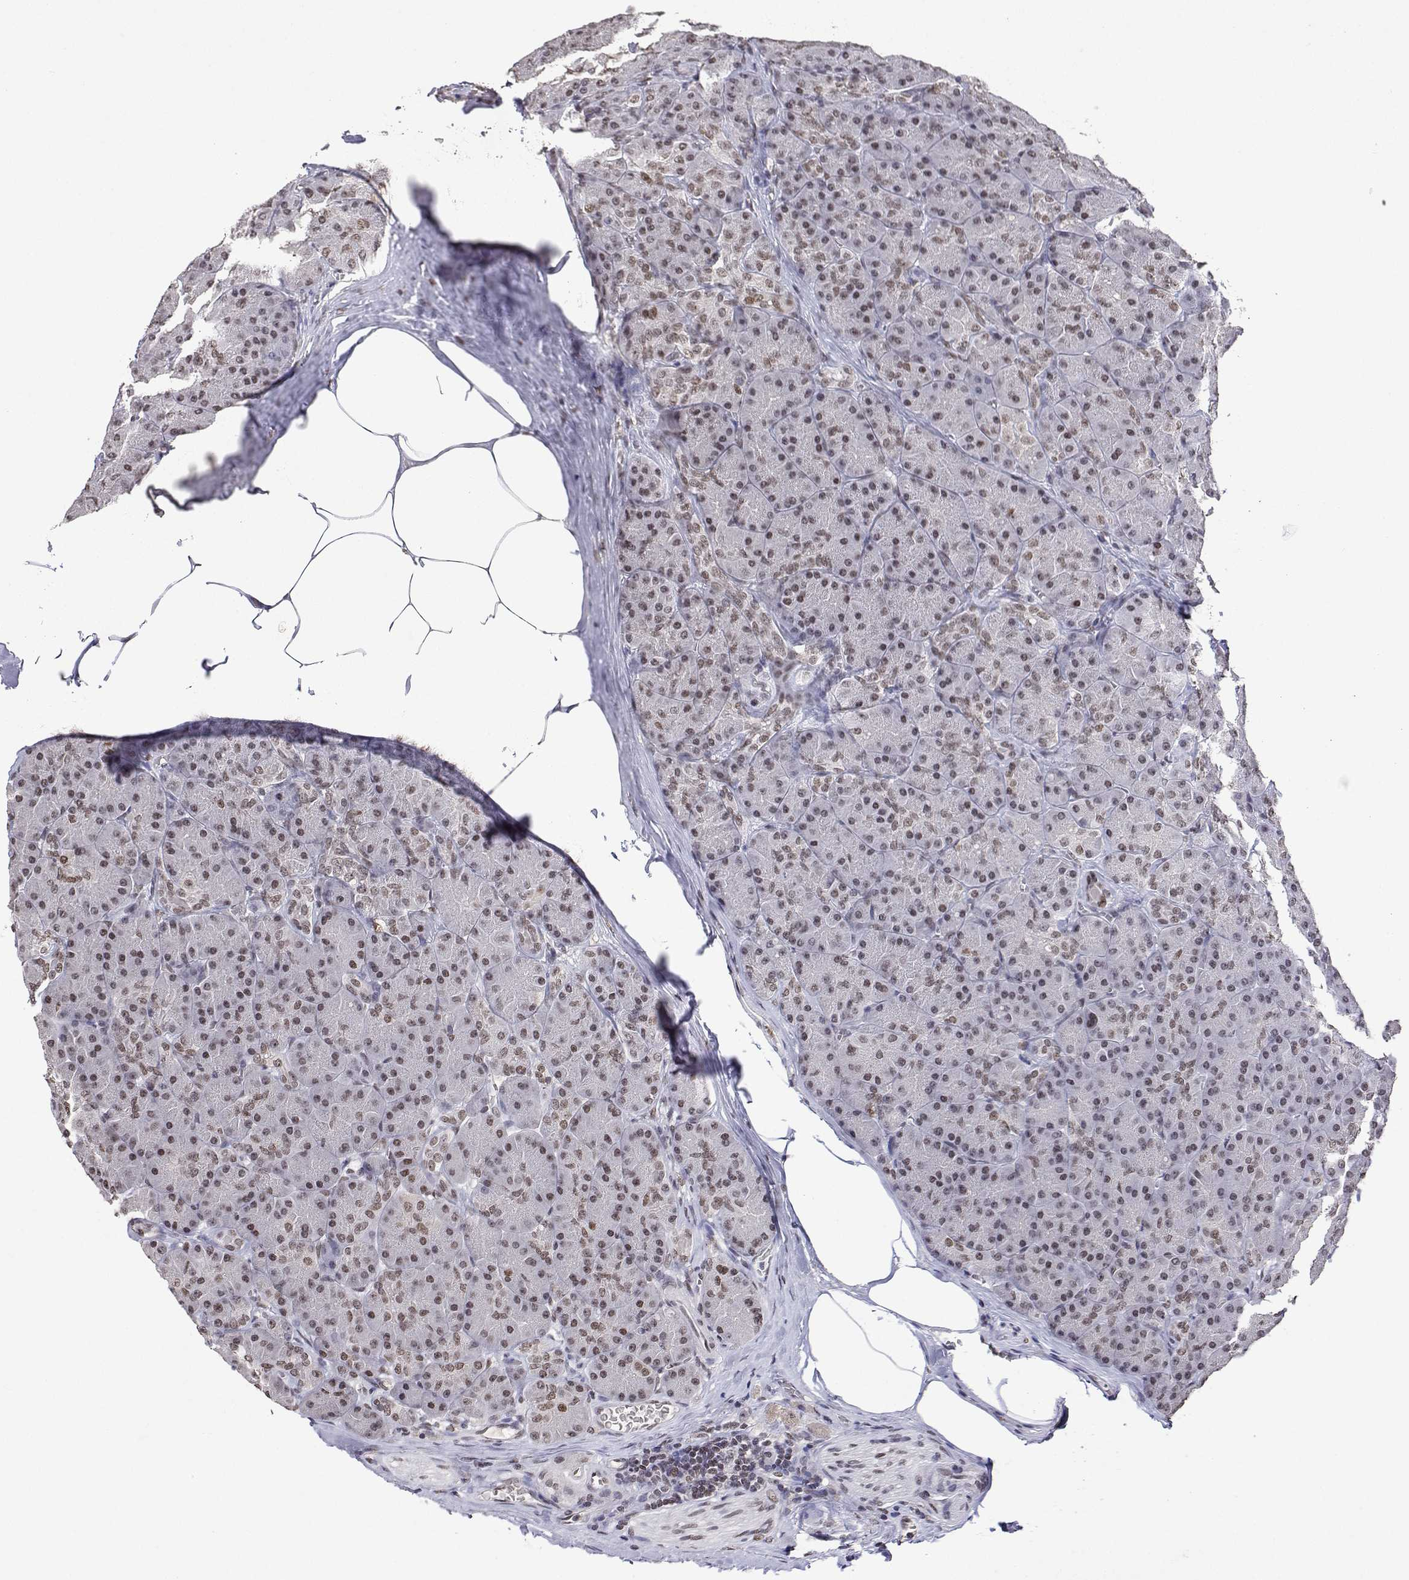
{"staining": {"intensity": "moderate", "quantity": ">75%", "location": "nuclear"}, "tissue": "pancreas", "cell_type": "Exocrine glandular cells", "image_type": "normal", "snomed": [{"axis": "morphology", "description": "Normal tissue, NOS"}, {"axis": "topography", "description": "Pancreas"}], "caption": "IHC photomicrograph of normal pancreas: human pancreas stained using immunohistochemistry displays medium levels of moderate protein expression localized specifically in the nuclear of exocrine glandular cells, appearing as a nuclear brown color.", "gene": "XPC", "patient": {"sex": "male", "age": 57}}